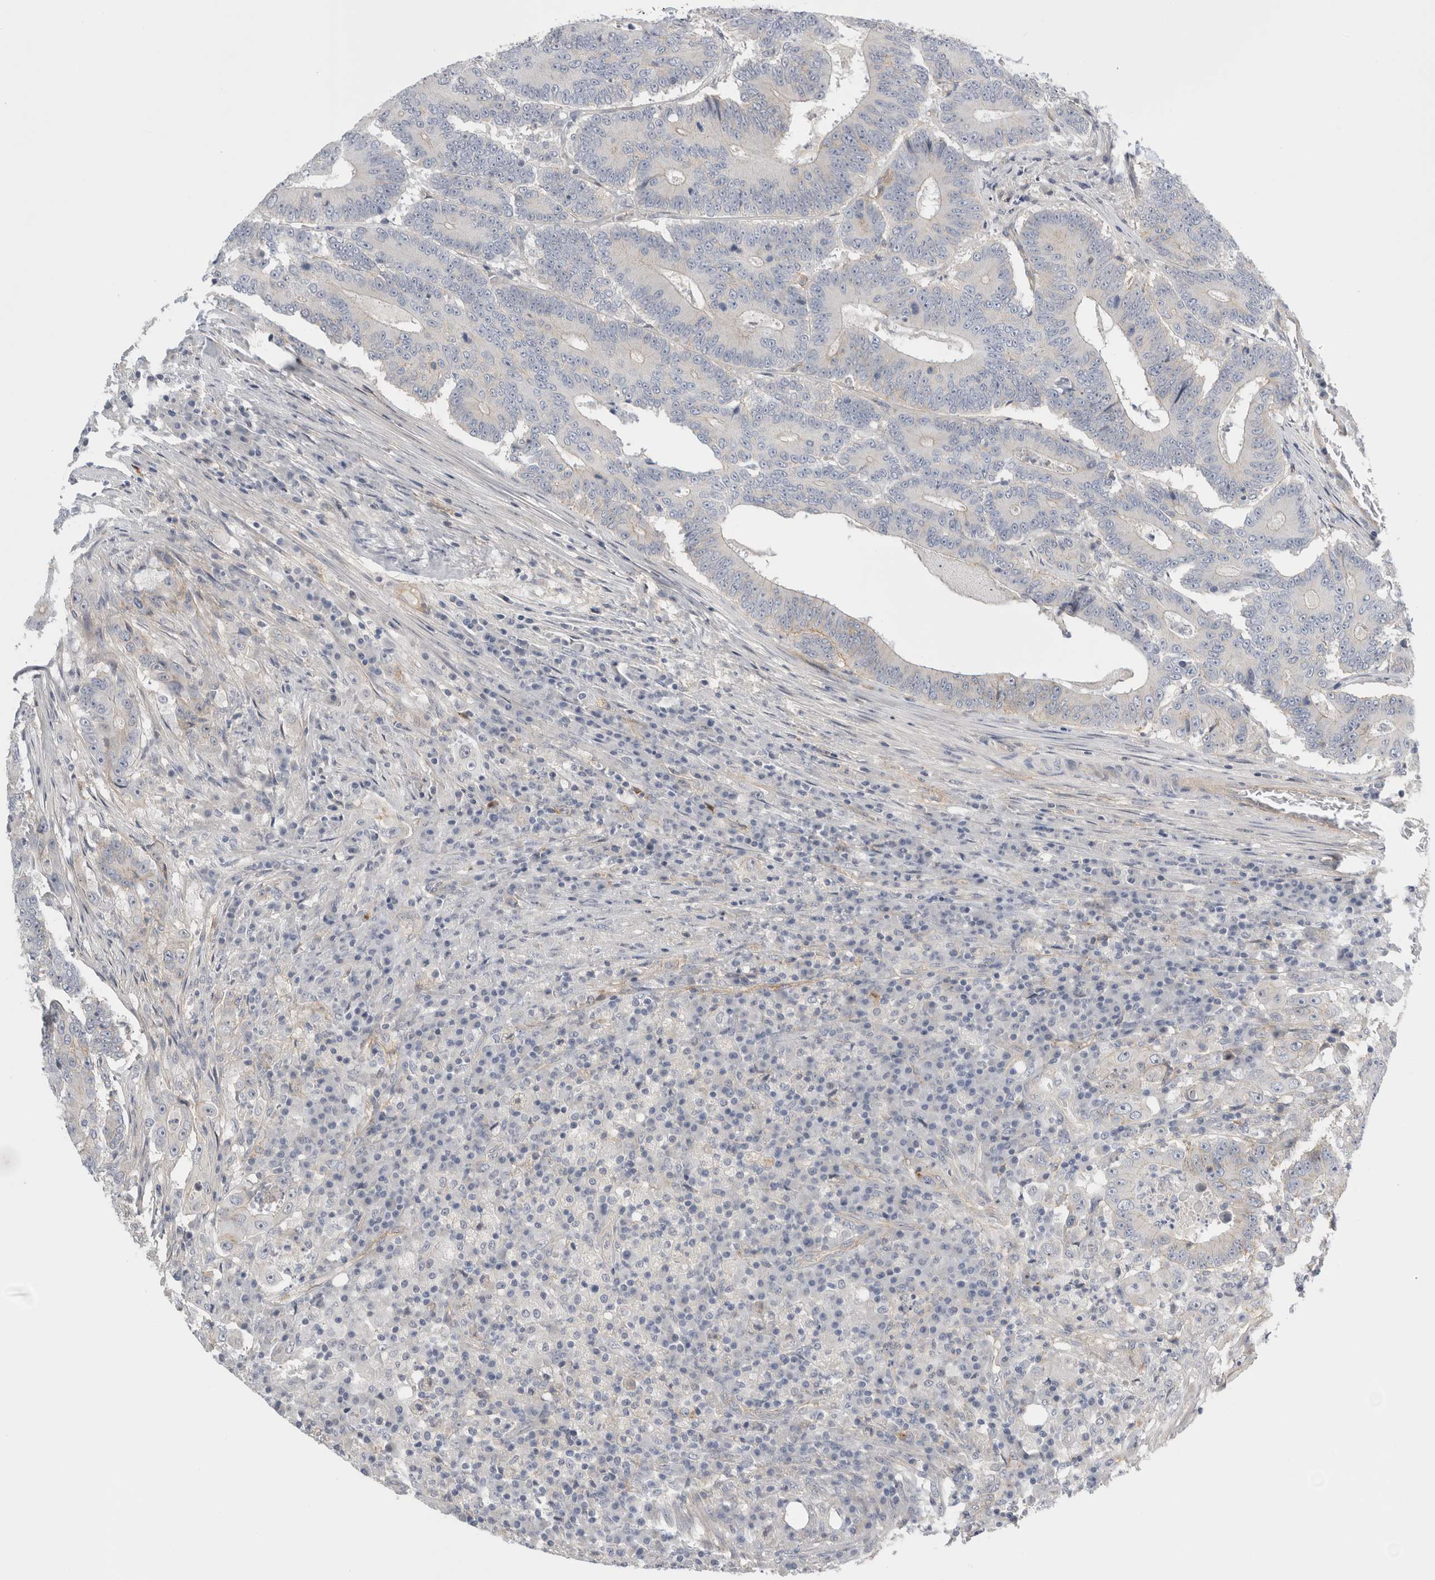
{"staining": {"intensity": "negative", "quantity": "none", "location": "none"}, "tissue": "colorectal cancer", "cell_type": "Tumor cells", "image_type": "cancer", "snomed": [{"axis": "morphology", "description": "Adenocarcinoma, NOS"}, {"axis": "topography", "description": "Colon"}], "caption": "A high-resolution image shows immunohistochemistry staining of colorectal cancer (adenocarcinoma), which shows no significant staining in tumor cells.", "gene": "VANGL1", "patient": {"sex": "male", "age": 83}}